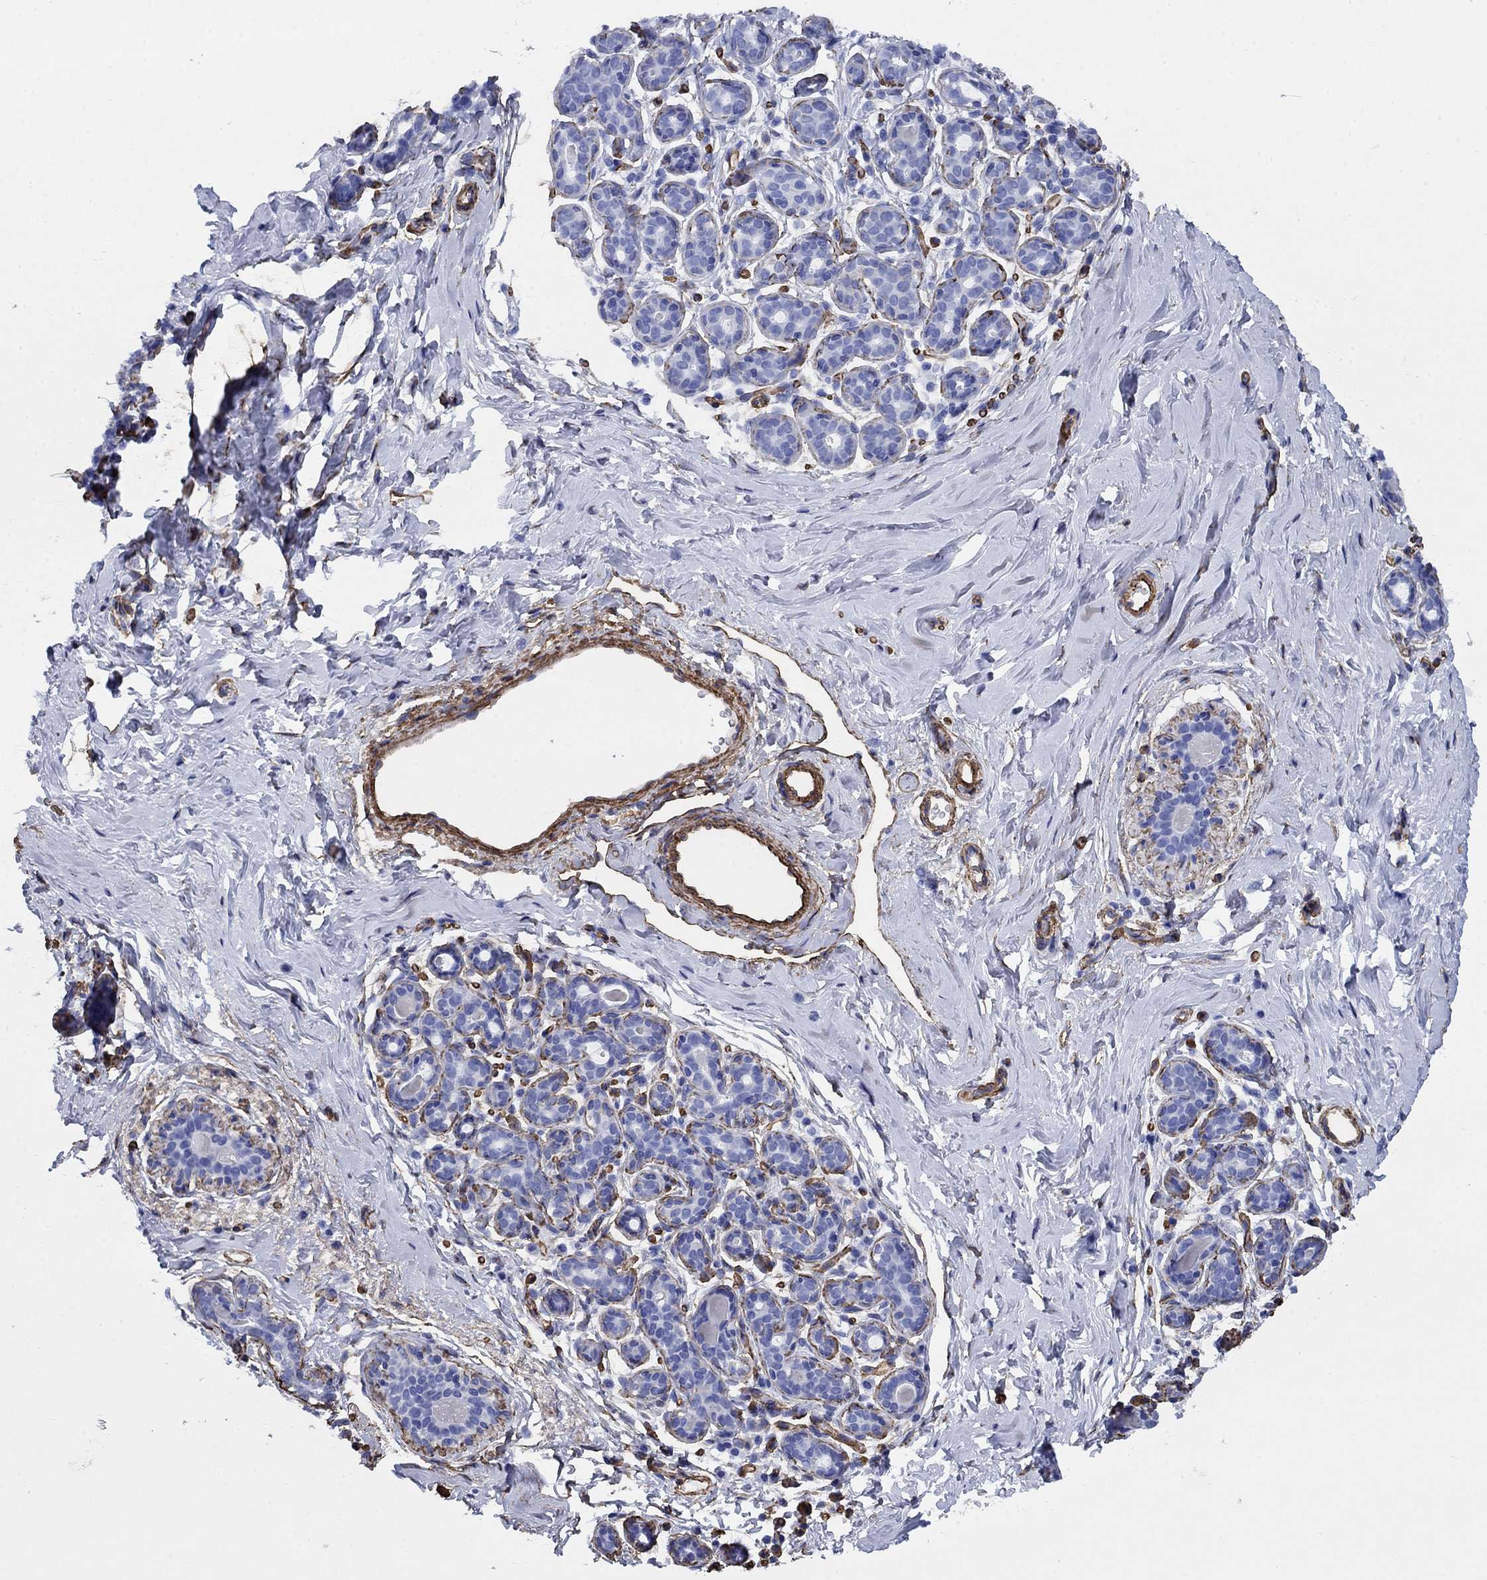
{"staining": {"intensity": "negative", "quantity": "none", "location": "none"}, "tissue": "breast", "cell_type": "Adipocytes", "image_type": "normal", "snomed": [{"axis": "morphology", "description": "Normal tissue, NOS"}, {"axis": "topography", "description": "Skin"}, {"axis": "topography", "description": "Breast"}], "caption": "Immunohistochemical staining of normal breast demonstrates no significant staining in adipocytes.", "gene": "VTN", "patient": {"sex": "female", "age": 43}}